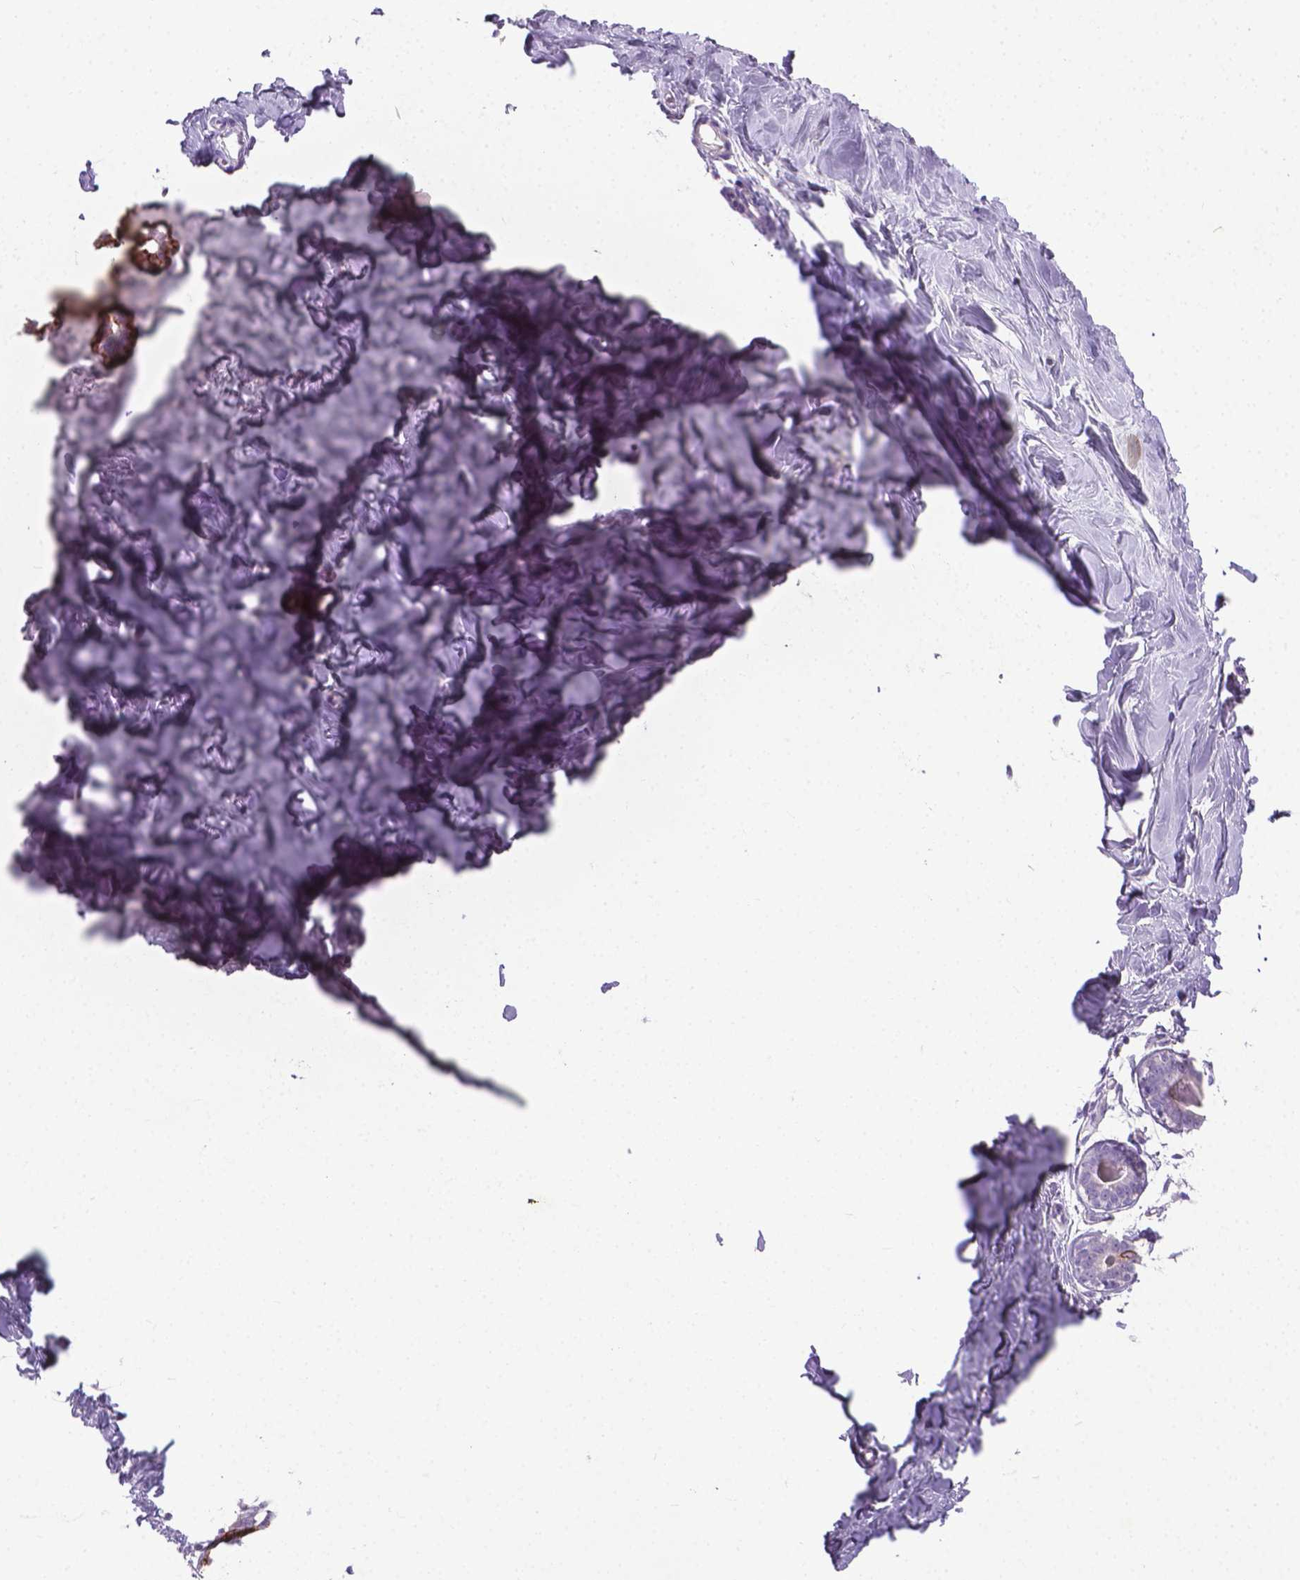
{"staining": {"intensity": "negative", "quantity": "none", "location": "none"}, "tissue": "breast", "cell_type": "Adipocytes", "image_type": "normal", "snomed": [{"axis": "morphology", "description": "Normal tissue, NOS"}, {"axis": "topography", "description": "Breast"}], "caption": "Immunohistochemistry (IHC) of unremarkable breast displays no positivity in adipocytes.", "gene": "KRT5", "patient": {"sex": "female", "age": 27}}